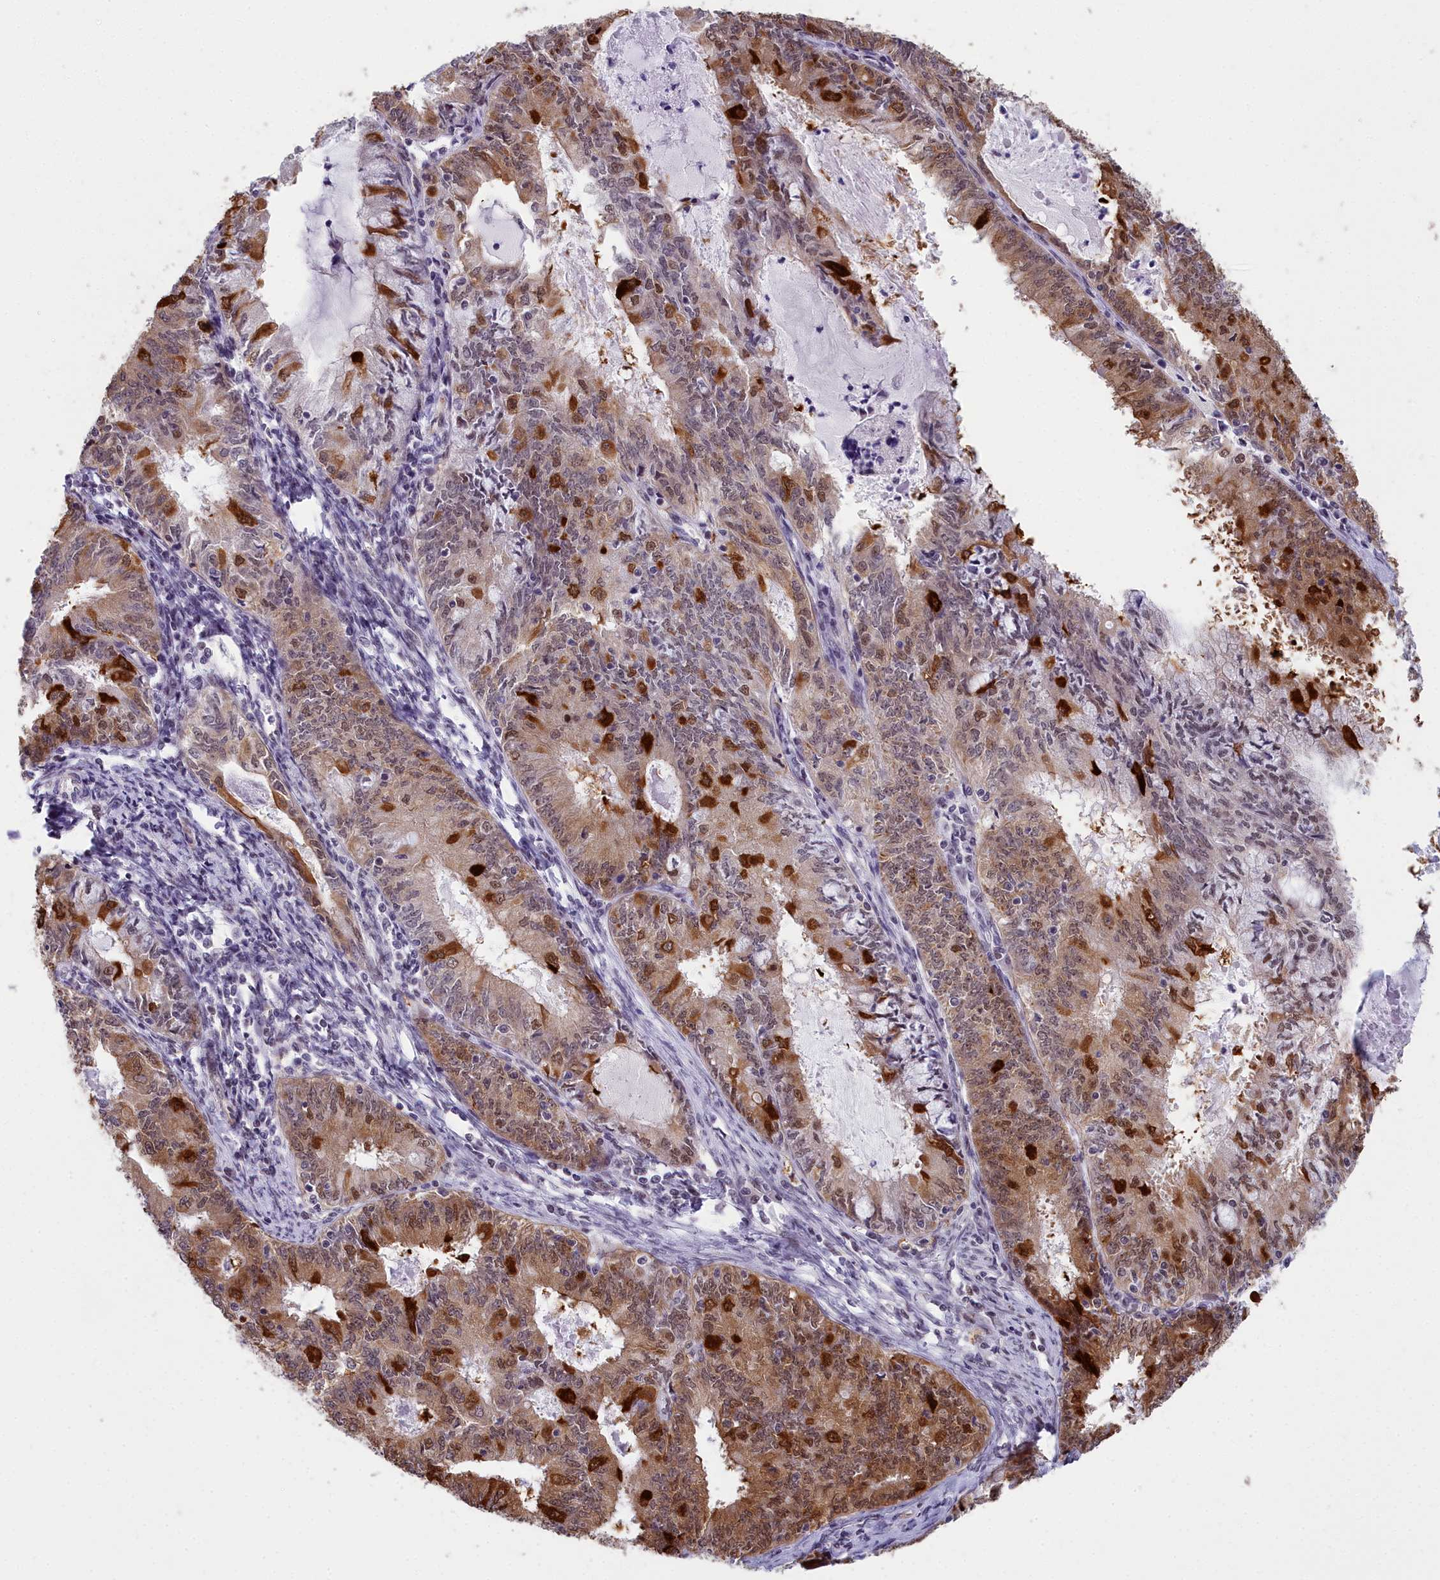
{"staining": {"intensity": "moderate", "quantity": ">75%", "location": "cytoplasmic/membranous,nuclear"}, "tissue": "endometrial cancer", "cell_type": "Tumor cells", "image_type": "cancer", "snomed": [{"axis": "morphology", "description": "Adenocarcinoma, NOS"}, {"axis": "topography", "description": "Endometrium"}], "caption": "Protein staining of adenocarcinoma (endometrial) tissue demonstrates moderate cytoplasmic/membranous and nuclear staining in approximately >75% of tumor cells.", "gene": "CCDC97", "patient": {"sex": "female", "age": 57}}